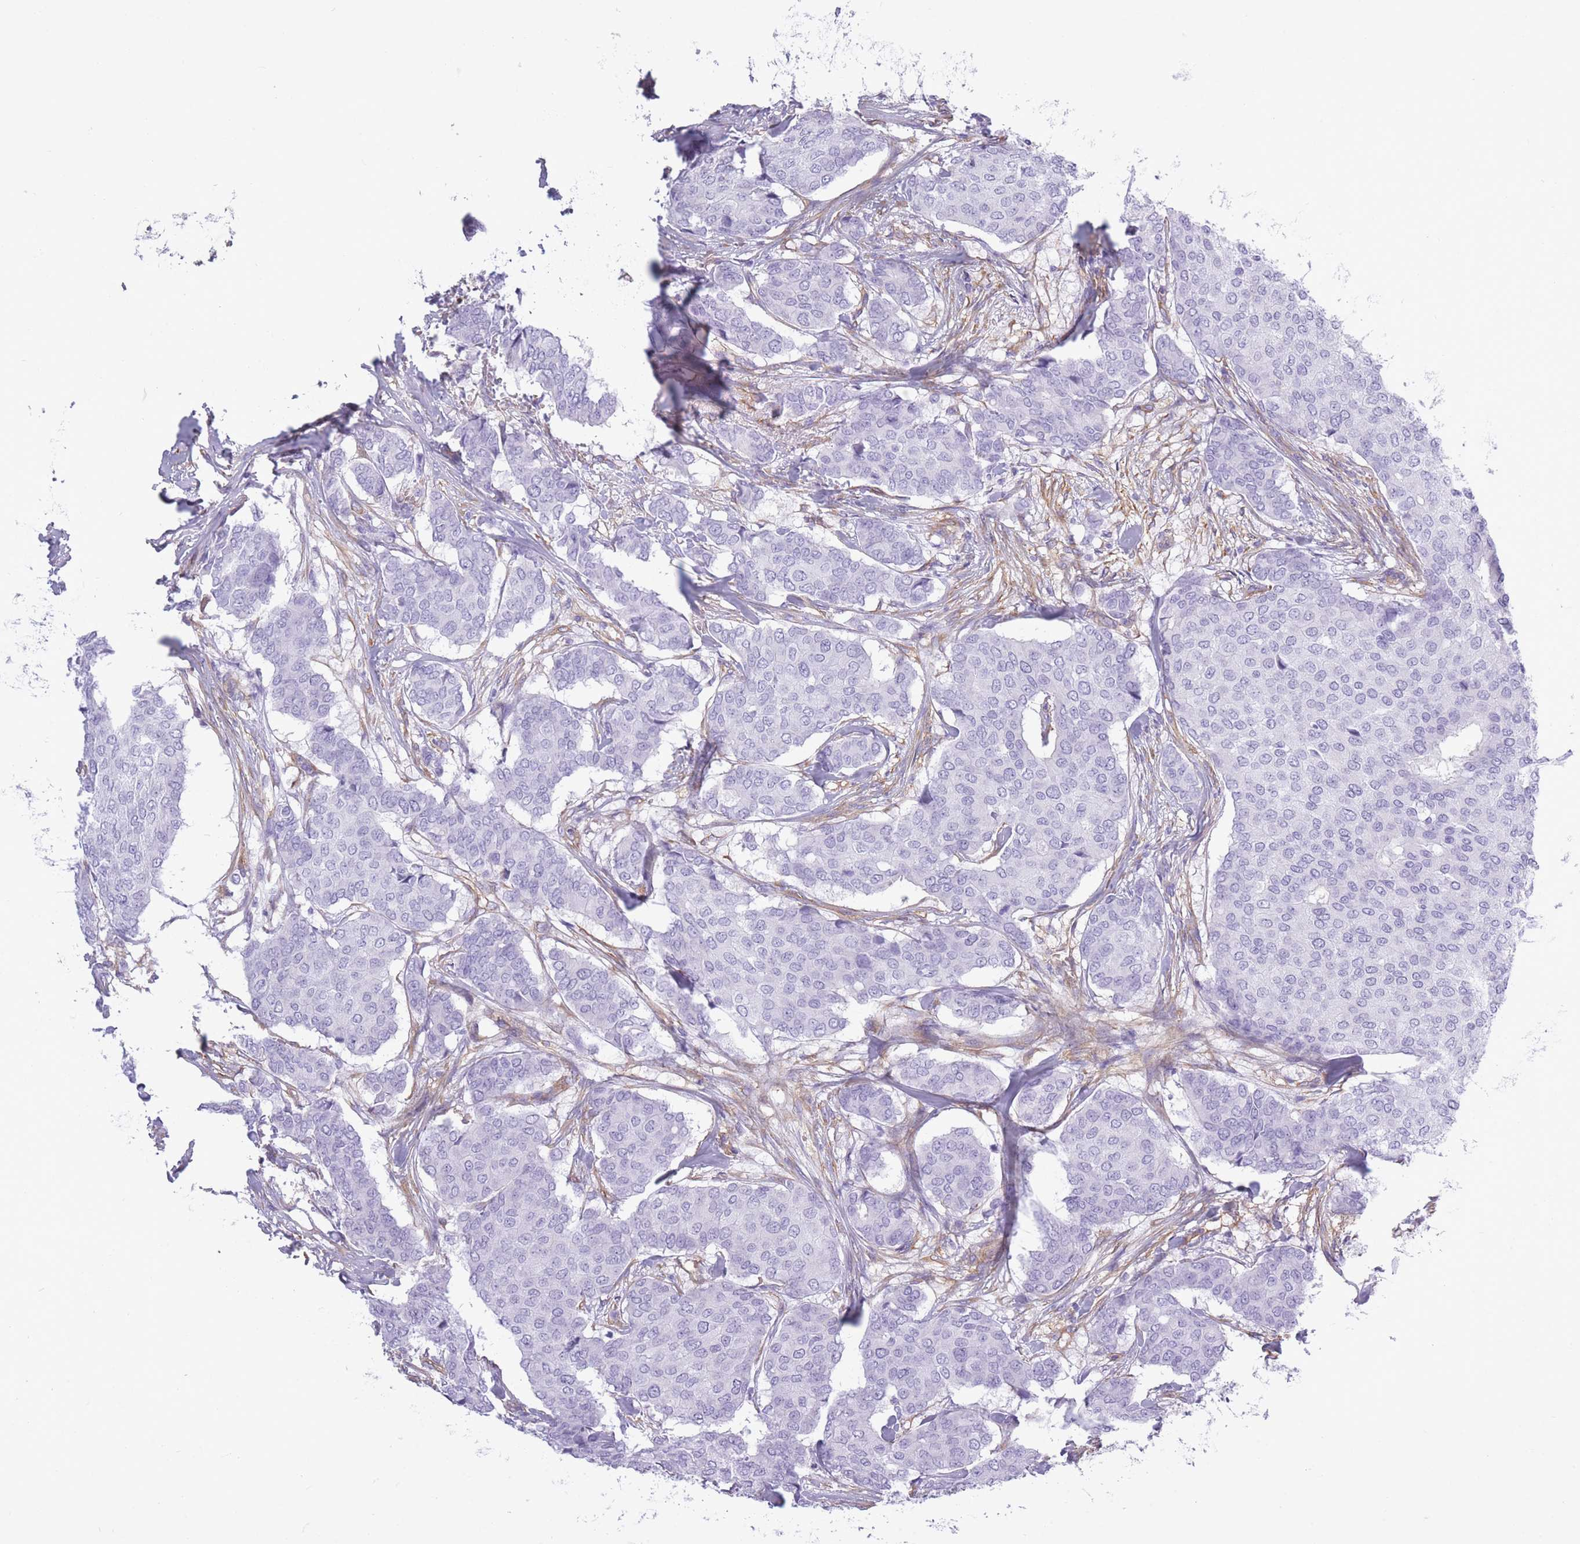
{"staining": {"intensity": "negative", "quantity": "none", "location": "none"}, "tissue": "breast cancer", "cell_type": "Tumor cells", "image_type": "cancer", "snomed": [{"axis": "morphology", "description": "Duct carcinoma"}, {"axis": "topography", "description": "Breast"}], "caption": "The immunohistochemistry (IHC) photomicrograph has no significant expression in tumor cells of breast cancer tissue.", "gene": "ADD1", "patient": {"sex": "female", "age": 75}}